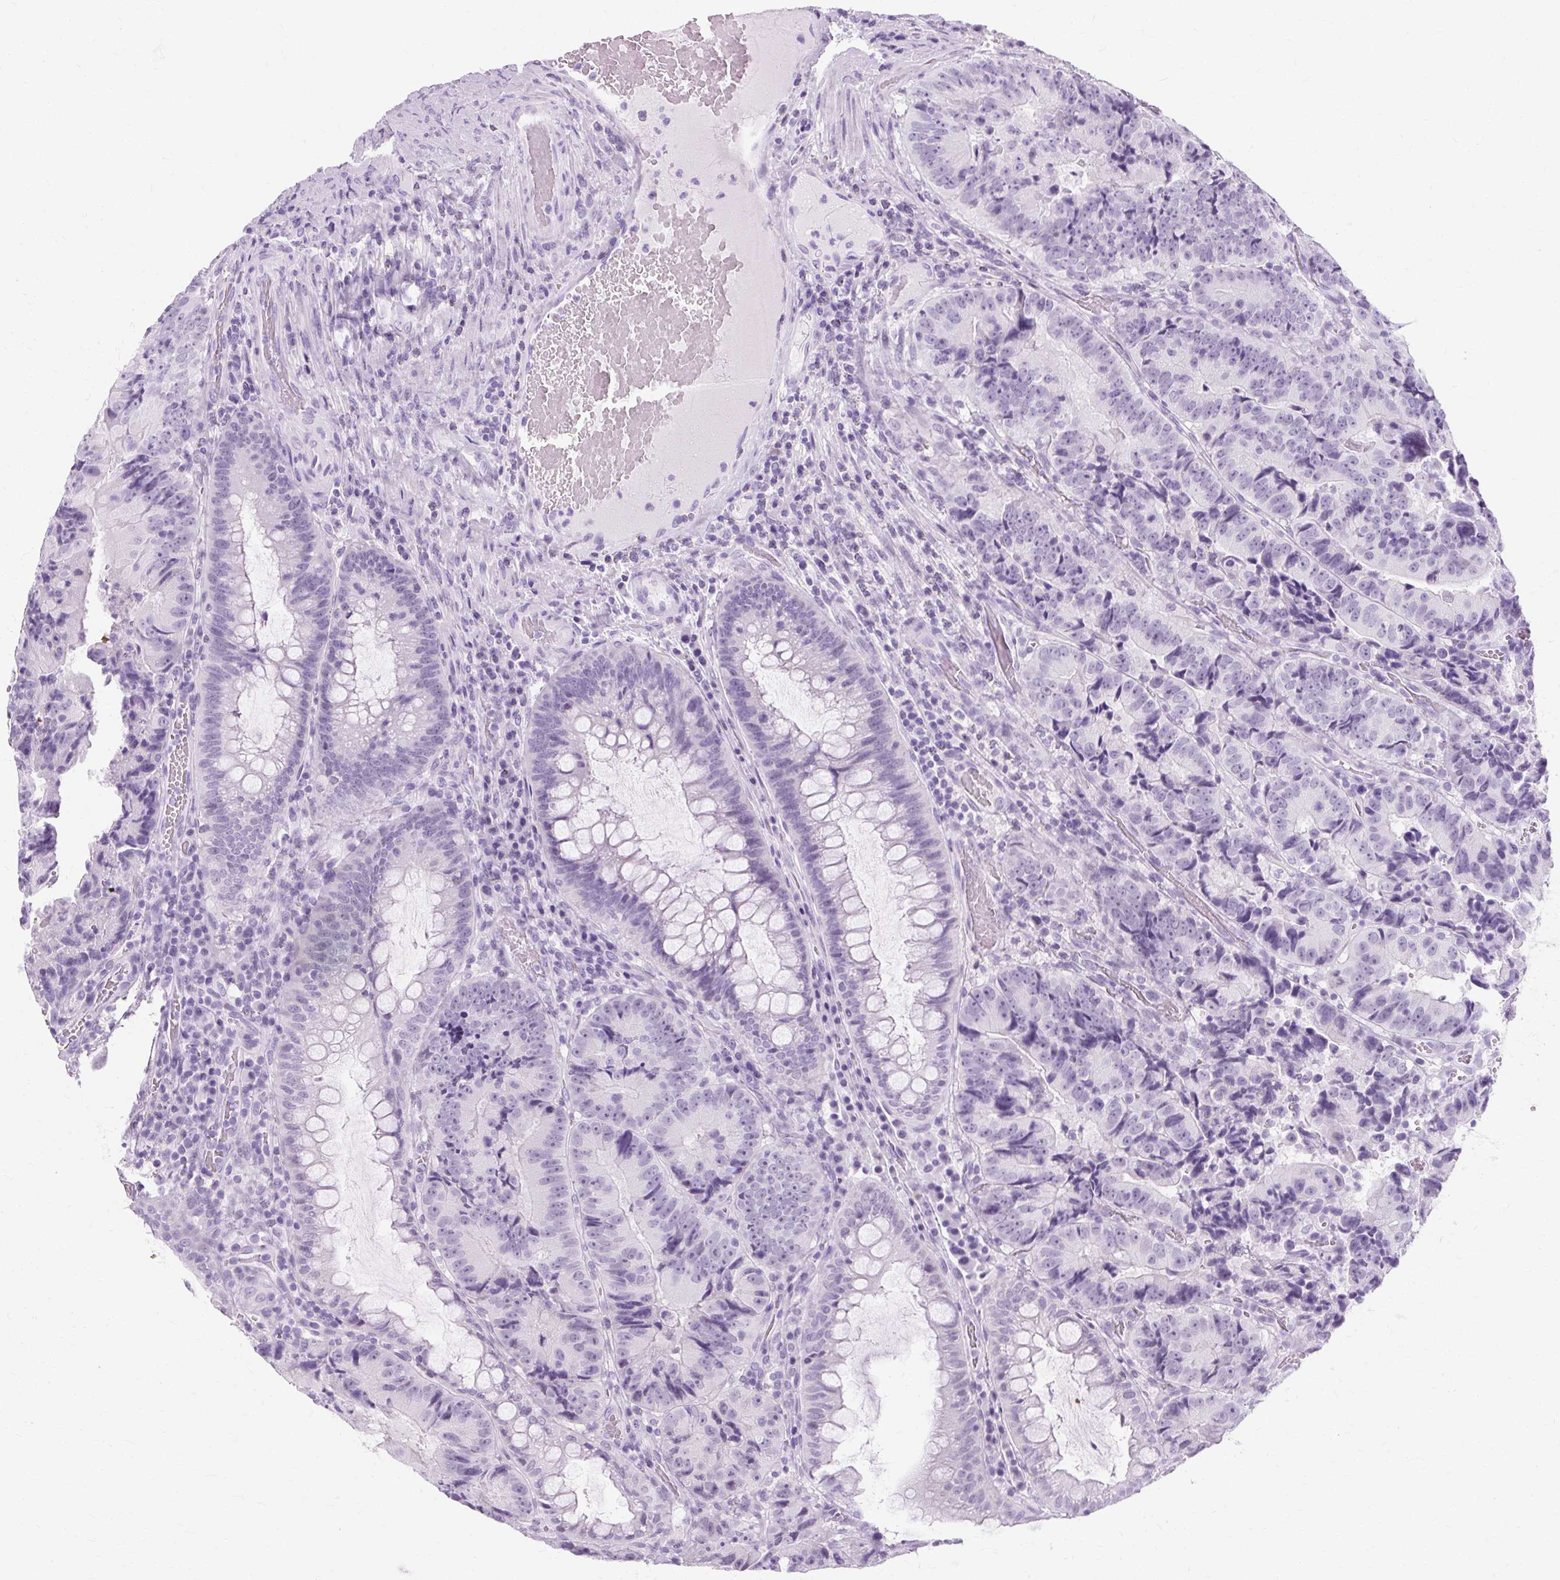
{"staining": {"intensity": "negative", "quantity": "none", "location": "none"}, "tissue": "colorectal cancer", "cell_type": "Tumor cells", "image_type": "cancer", "snomed": [{"axis": "morphology", "description": "Adenocarcinoma, NOS"}, {"axis": "topography", "description": "Colon"}], "caption": "Immunohistochemical staining of colorectal cancer exhibits no significant expression in tumor cells.", "gene": "RYBP", "patient": {"sex": "female", "age": 86}}